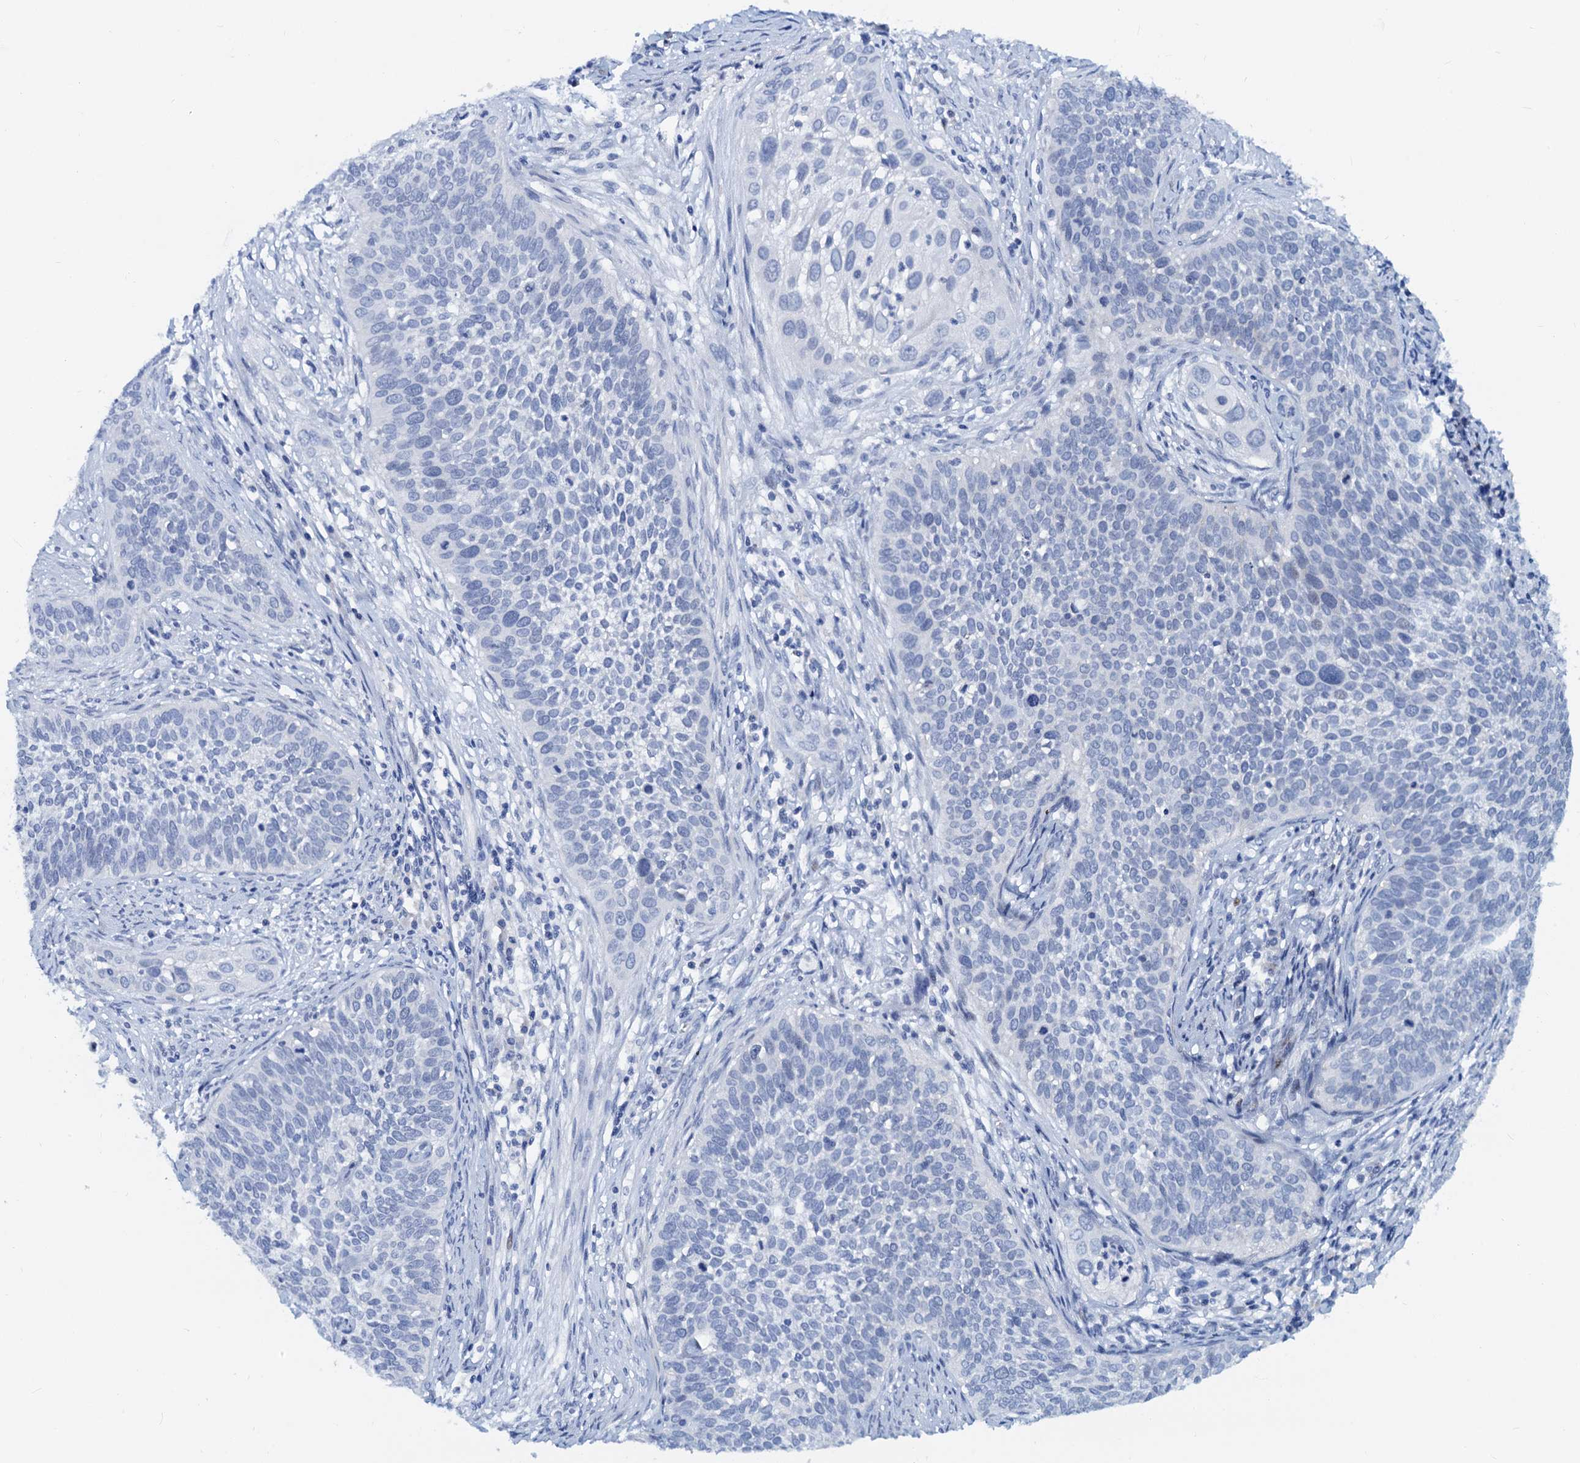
{"staining": {"intensity": "negative", "quantity": "none", "location": "none"}, "tissue": "cervical cancer", "cell_type": "Tumor cells", "image_type": "cancer", "snomed": [{"axis": "morphology", "description": "Squamous cell carcinoma, NOS"}, {"axis": "topography", "description": "Cervix"}], "caption": "Tumor cells show no significant protein staining in cervical cancer.", "gene": "PTGES3", "patient": {"sex": "female", "age": 34}}